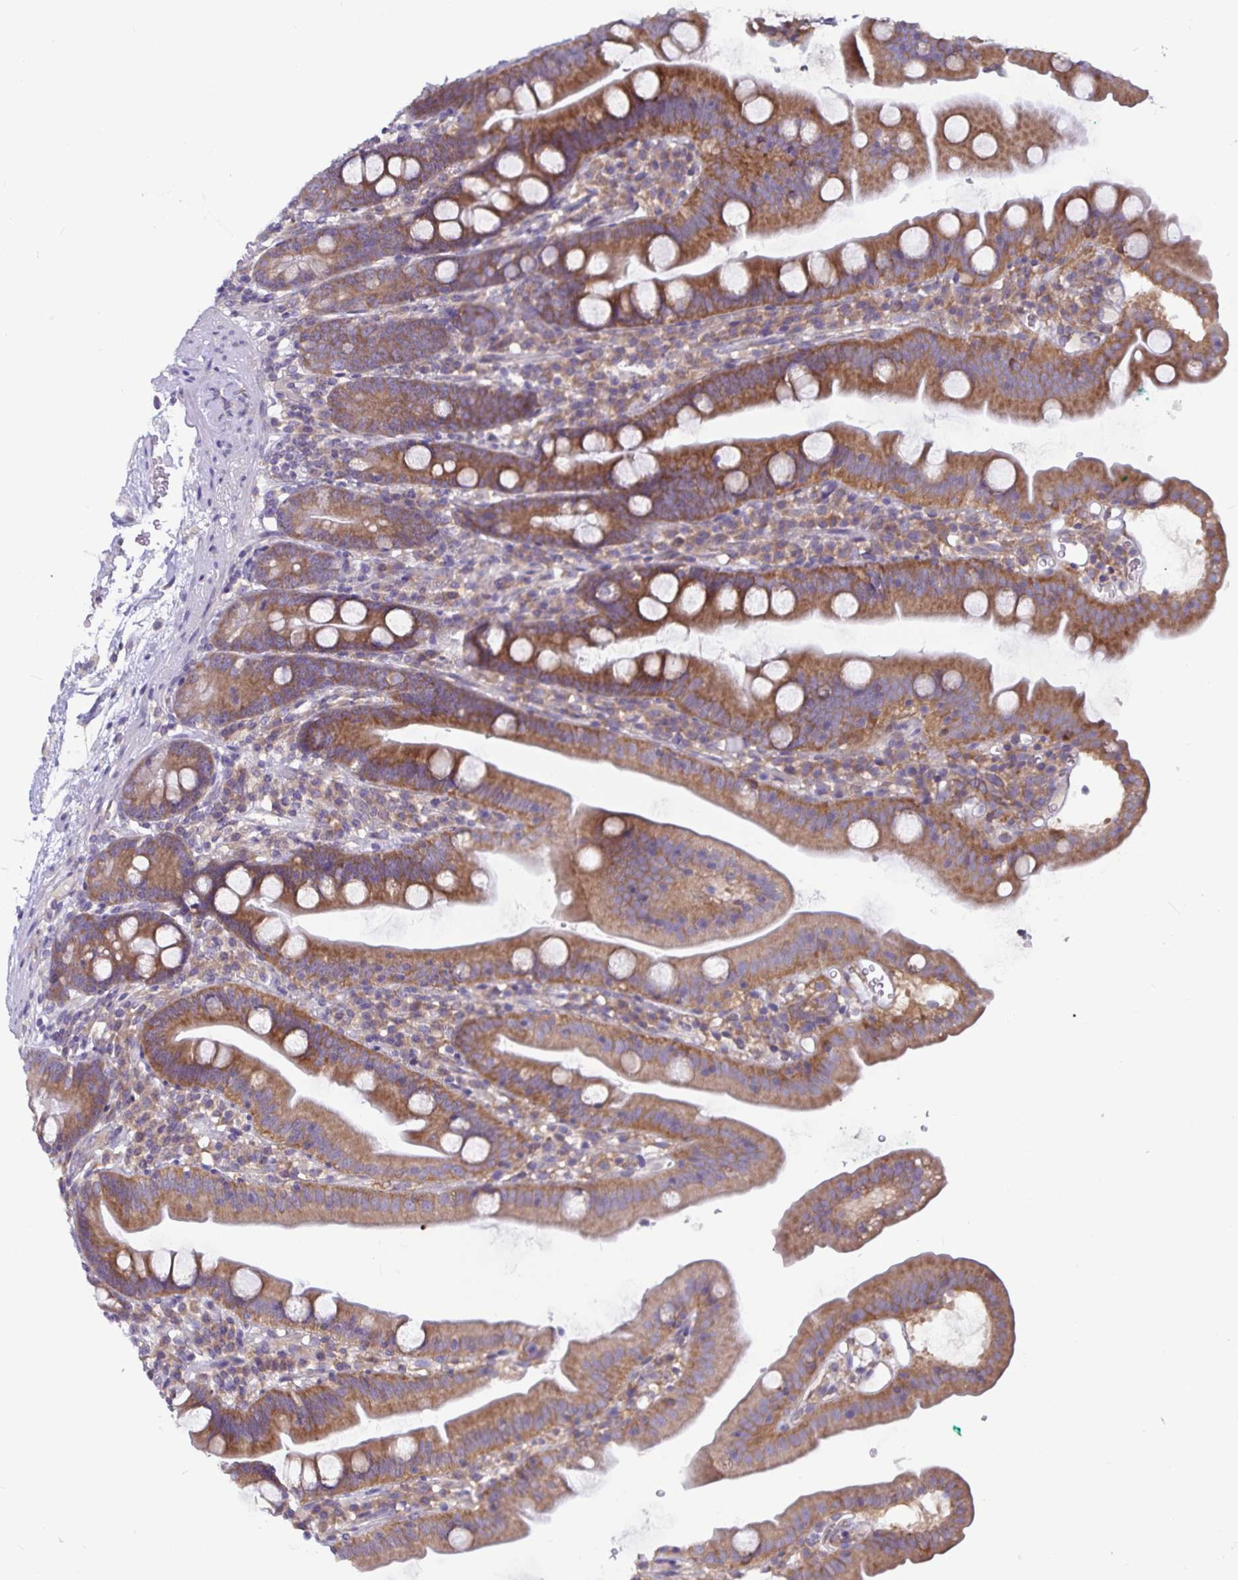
{"staining": {"intensity": "moderate", "quantity": ">75%", "location": "cytoplasmic/membranous"}, "tissue": "duodenum", "cell_type": "Glandular cells", "image_type": "normal", "snomed": [{"axis": "morphology", "description": "Normal tissue, NOS"}, {"axis": "topography", "description": "Duodenum"}], "caption": "IHC photomicrograph of benign duodenum: duodenum stained using IHC exhibits medium levels of moderate protein expression localized specifically in the cytoplasmic/membranous of glandular cells, appearing as a cytoplasmic/membranous brown color.", "gene": "FAM120A", "patient": {"sex": "female", "age": 67}}